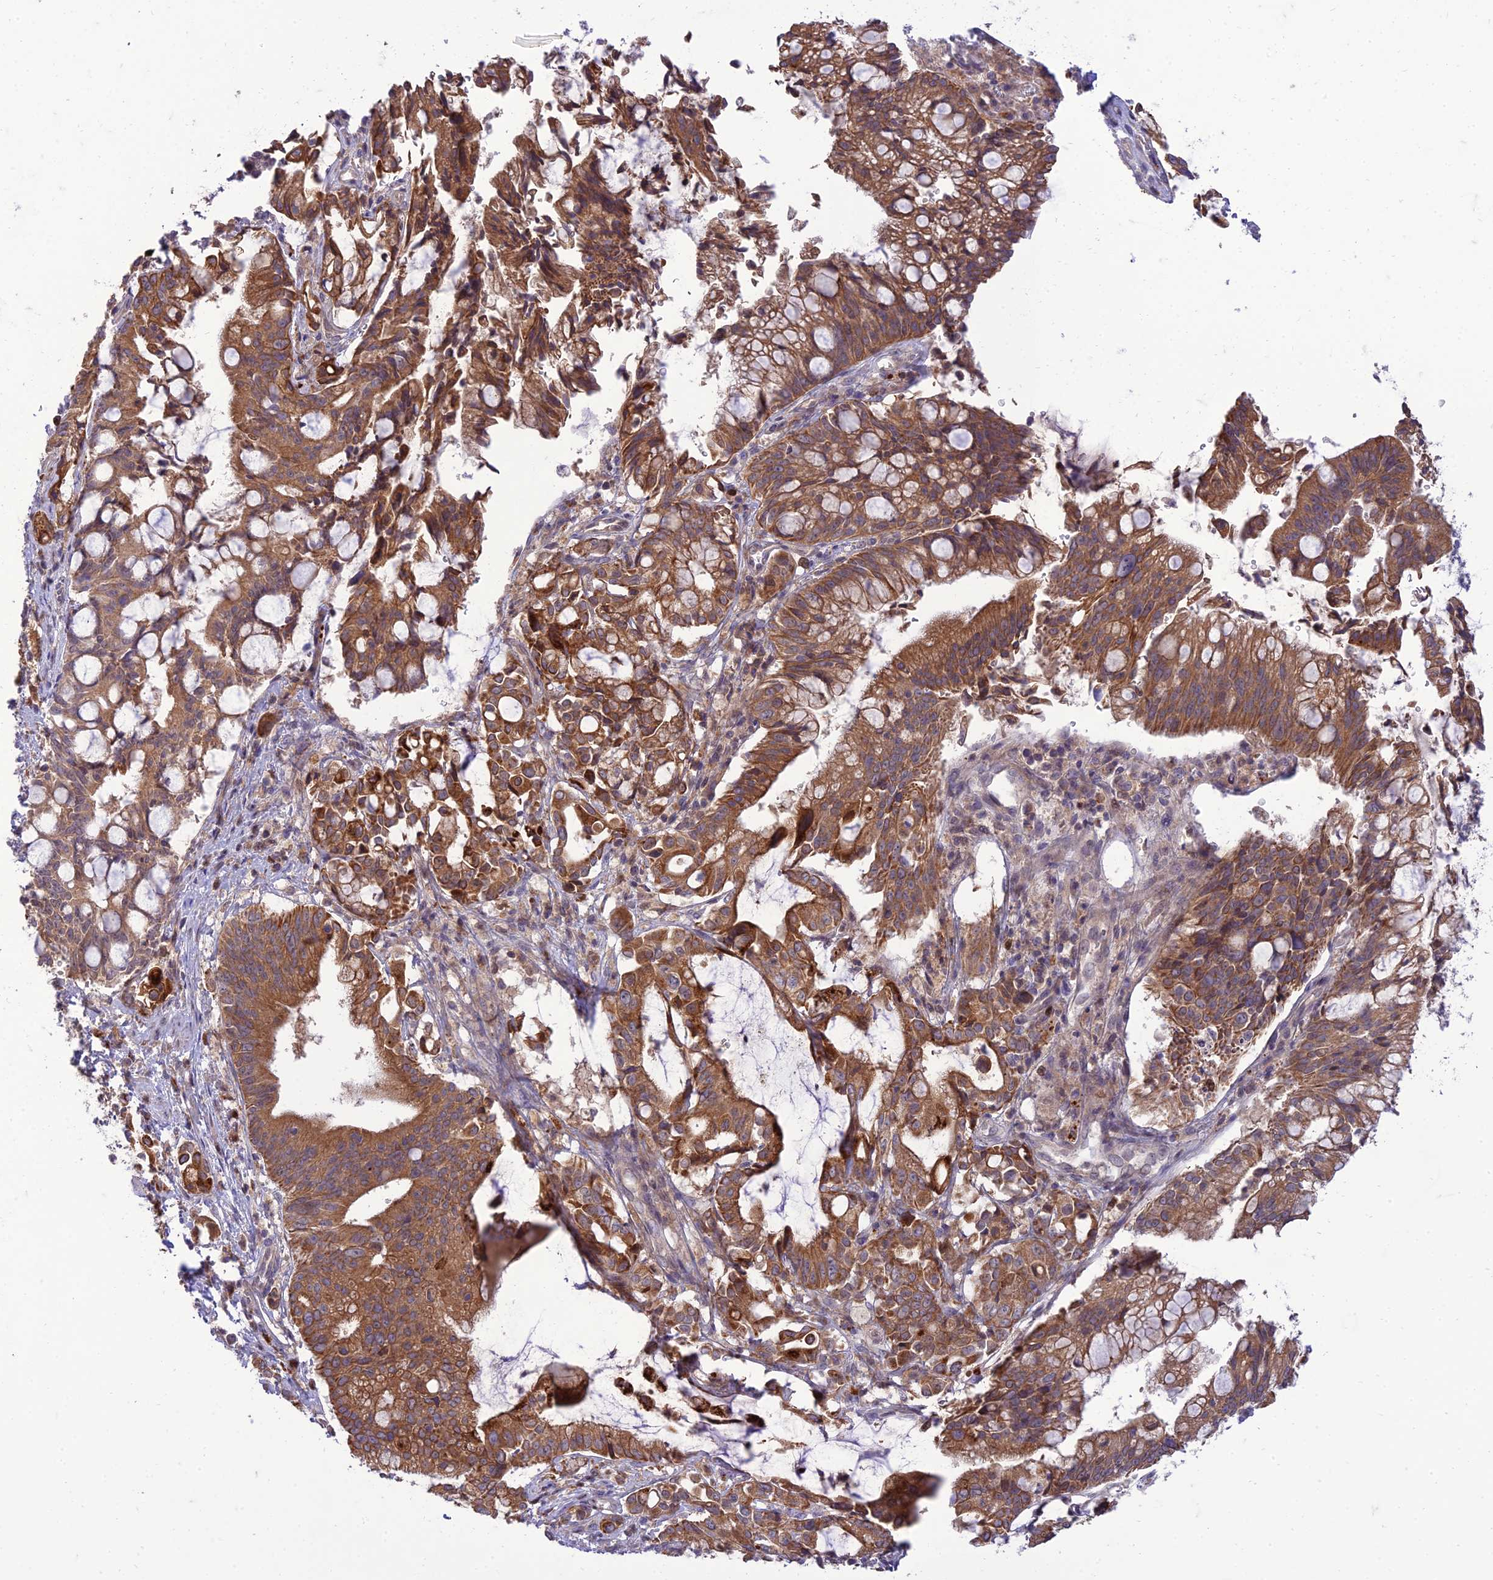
{"staining": {"intensity": "strong", "quantity": ">75%", "location": "cytoplasmic/membranous"}, "tissue": "pancreatic cancer", "cell_type": "Tumor cells", "image_type": "cancer", "snomed": [{"axis": "morphology", "description": "Adenocarcinoma, NOS"}, {"axis": "topography", "description": "Pancreas"}], "caption": "Immunohistochemistry (IHC) image of neoplastic tissue: pancreatic adenocarcinoma stained using immunohistochemistry (IHC) shows high levels of strong protein expression localized specifically in the cytoplasmic/membranous of tumor cells, appearing as a cytoplasmic/membranous brown color.", "gene": "IRAK3", "patient": {"sex": "male", "age": 68}}